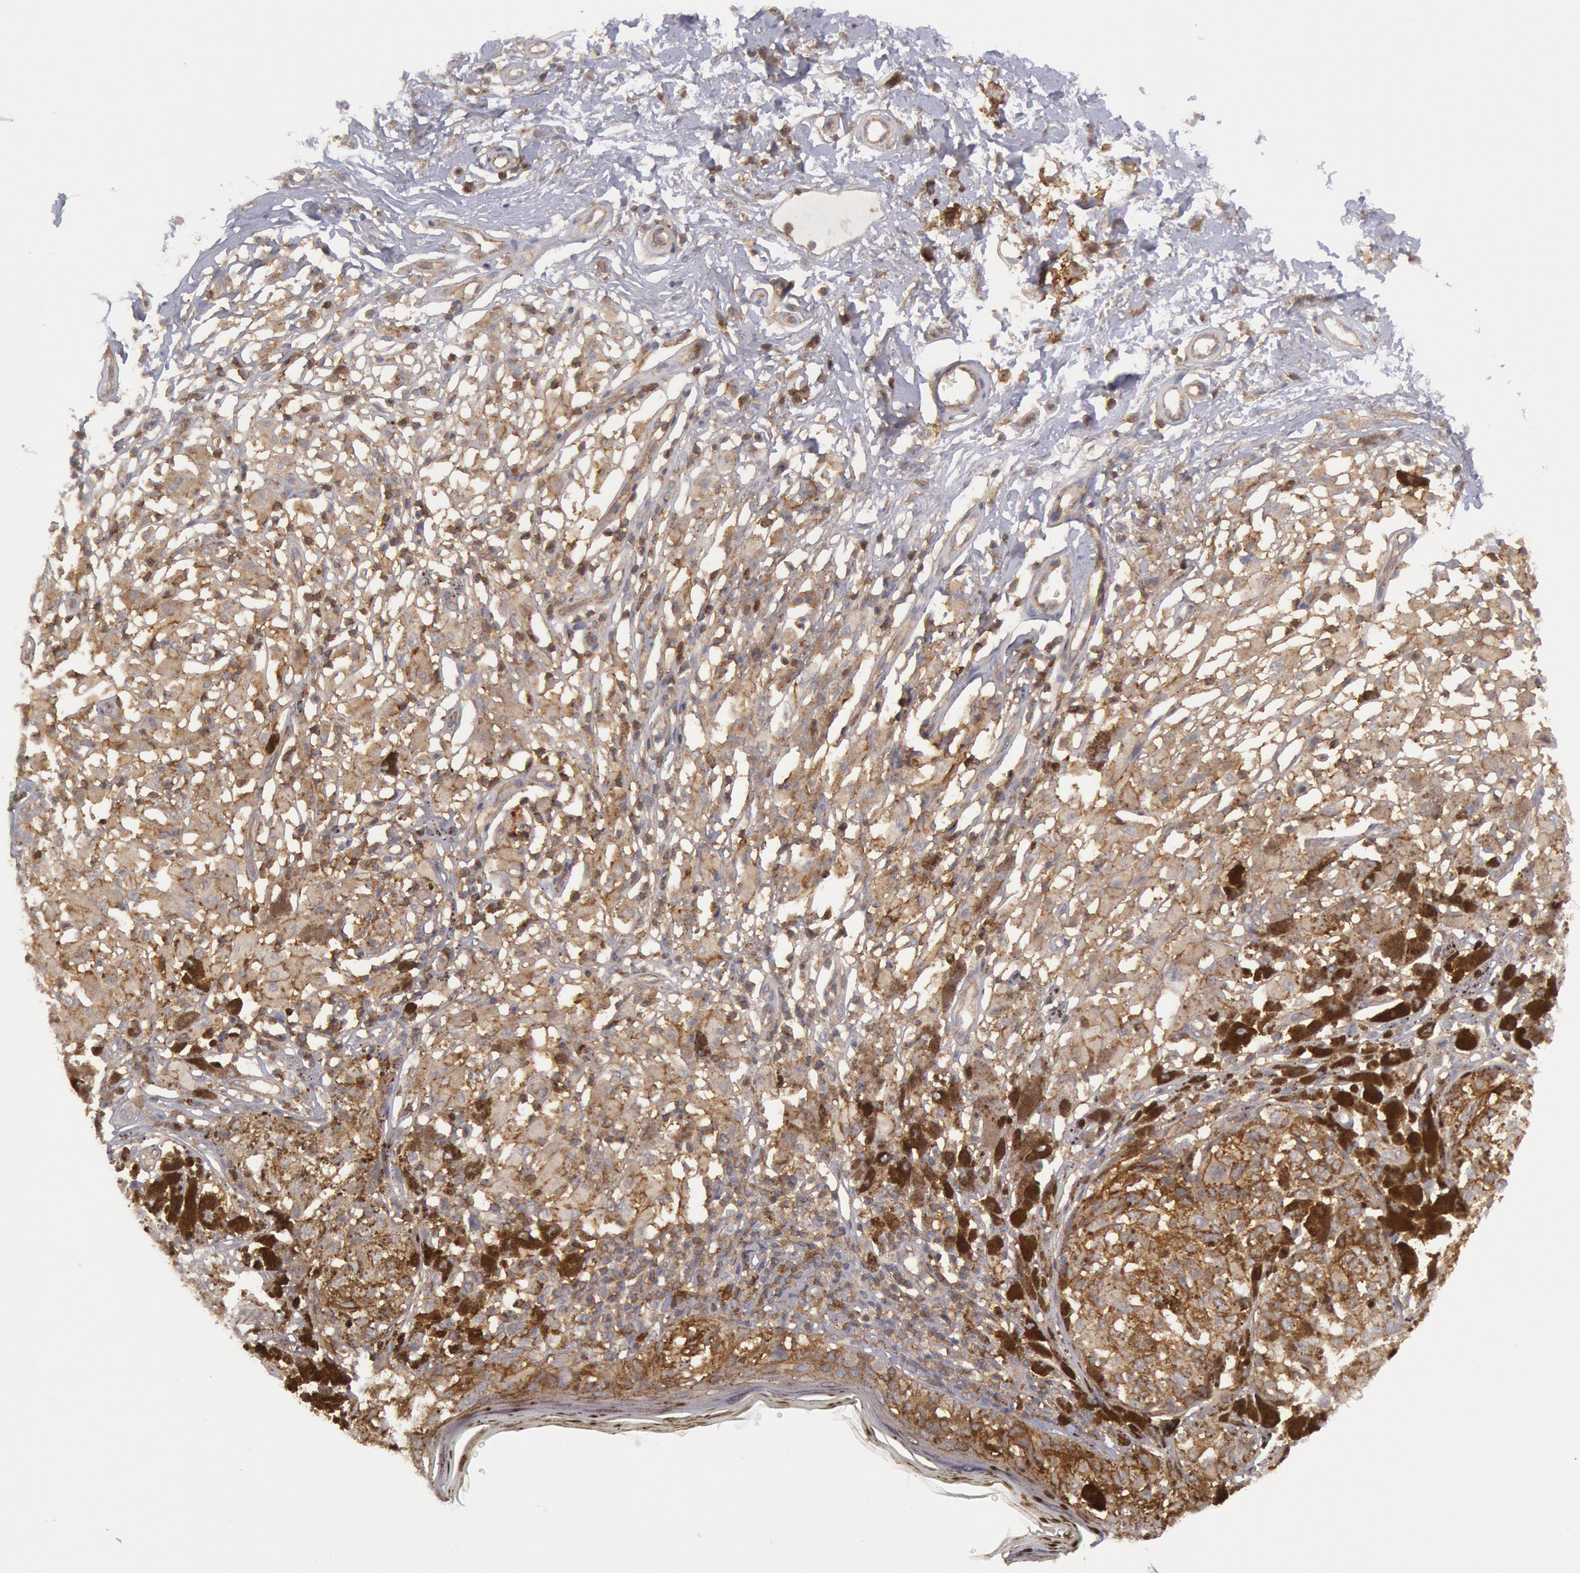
{"staining": {"intensity": "weak", "quantity": "25%-75%", "location": "cytoplasmic/membranous"}, "tissue": "melanoma", "cell_type": "Tumor cells", "image_type": "cancer", "snomed": [{"axis": "morphology", "description": "Malignant melanoma, NOS"}, {"axis": "topography", "description": "Skin"}], "caption": "This micrograph exhibits immunohistochemistry (IHC) staining of melanoma, with low weak cytoplasmic/membranous staining in approximately 25%-75% of tumor cells.", "gene": "STX4", "patient": {"sex": "male", "age": 88}}